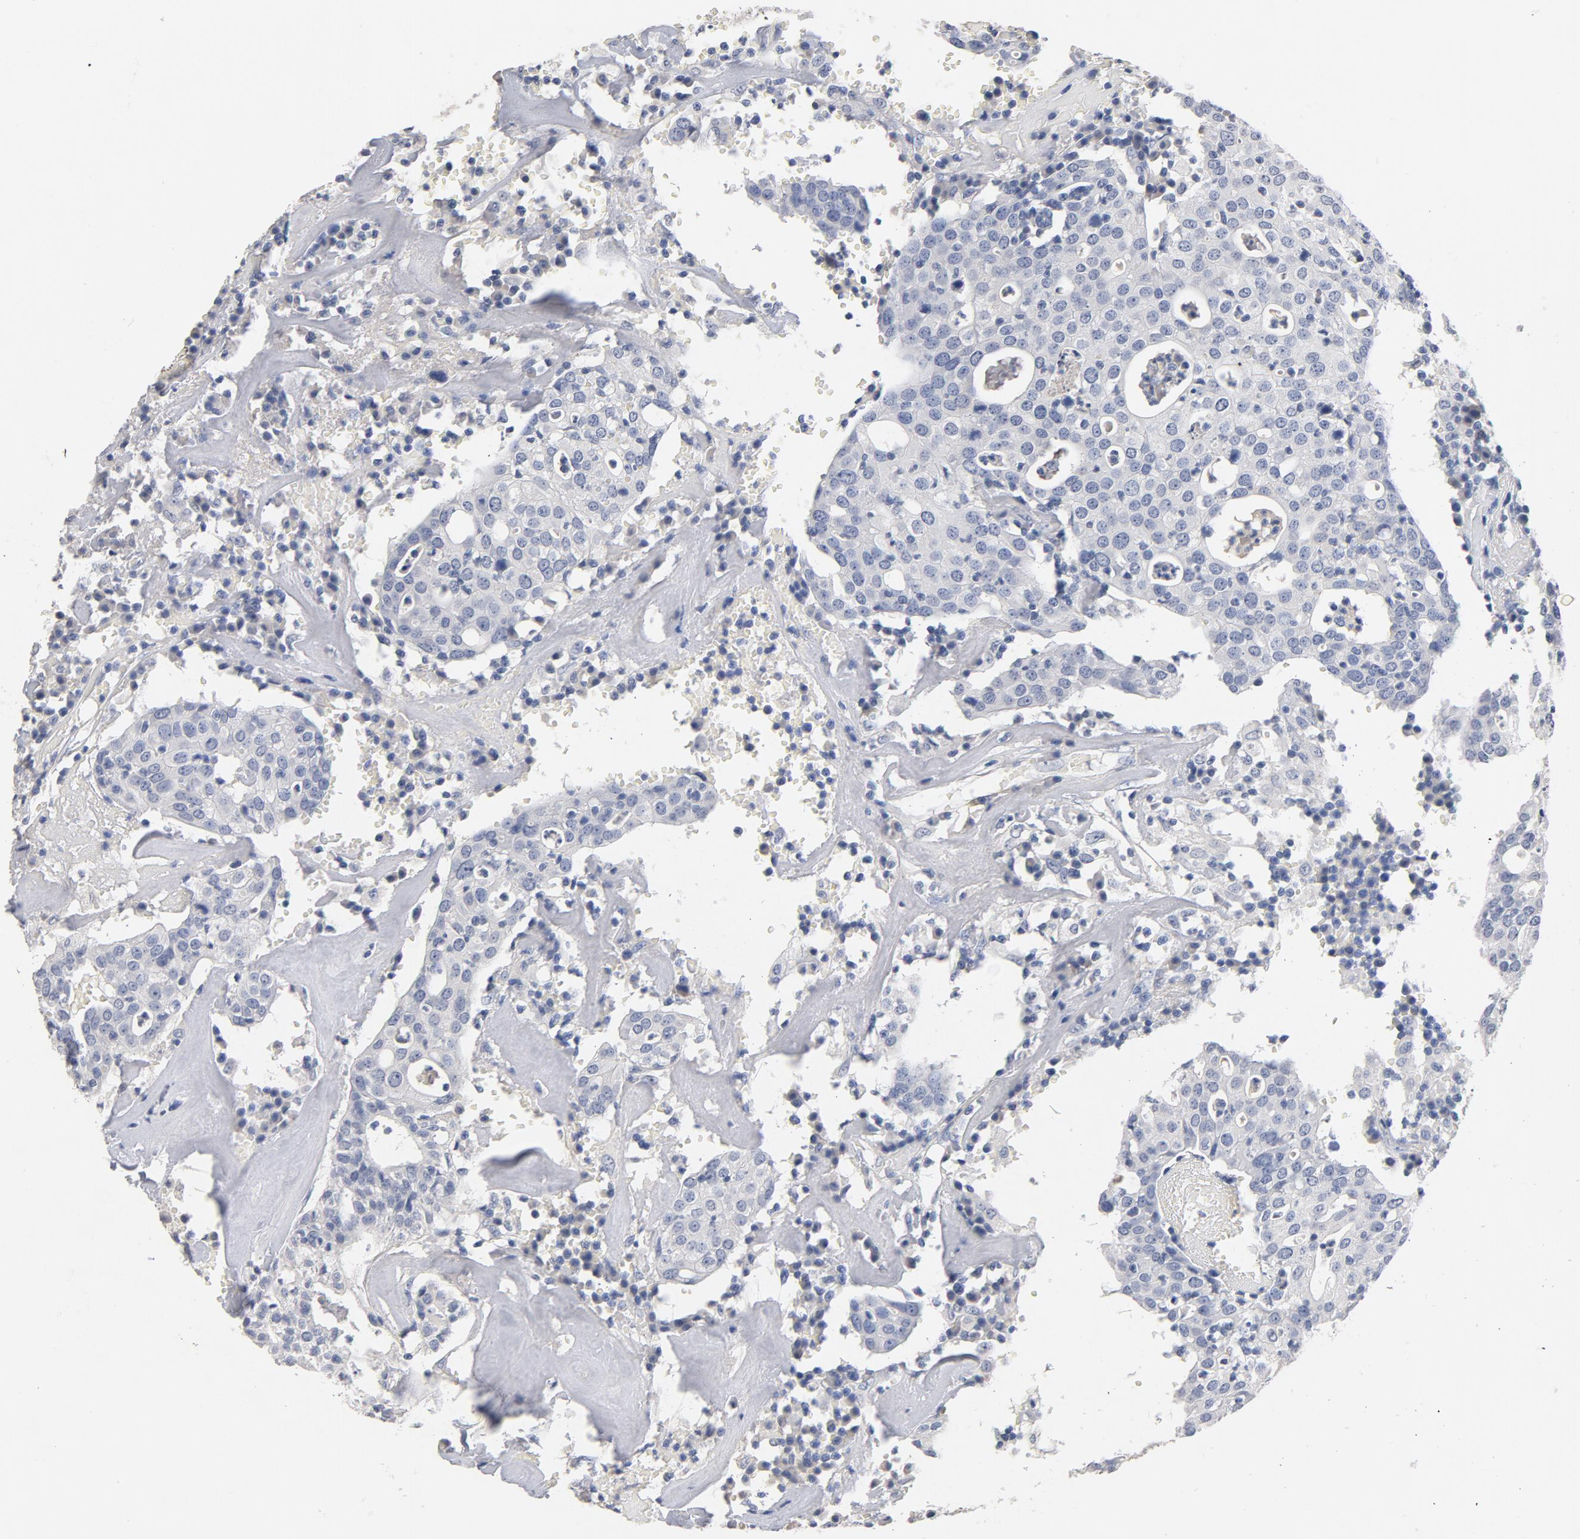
{"staining": {"intensity": "negative", "quantity": "none", "location": "none"}, "tissue": "head and neck cancer", "cell_type": "Tumor cells", "image_type": "cancer", "snomed": [{"axis": "morphology", "description": "Adenocarcinoma, NOS"}, {"axis": "topography", "description": "Salivary gland"}, {"axis": "topography", "description": "Head-Neck"}], "caption": "Head and neck cancer was stained to show a protein in brown. There is no significant staining in tumor cells.", "gene": "ZCCHC13", "patient": {"sex": "female", "age": 65}}